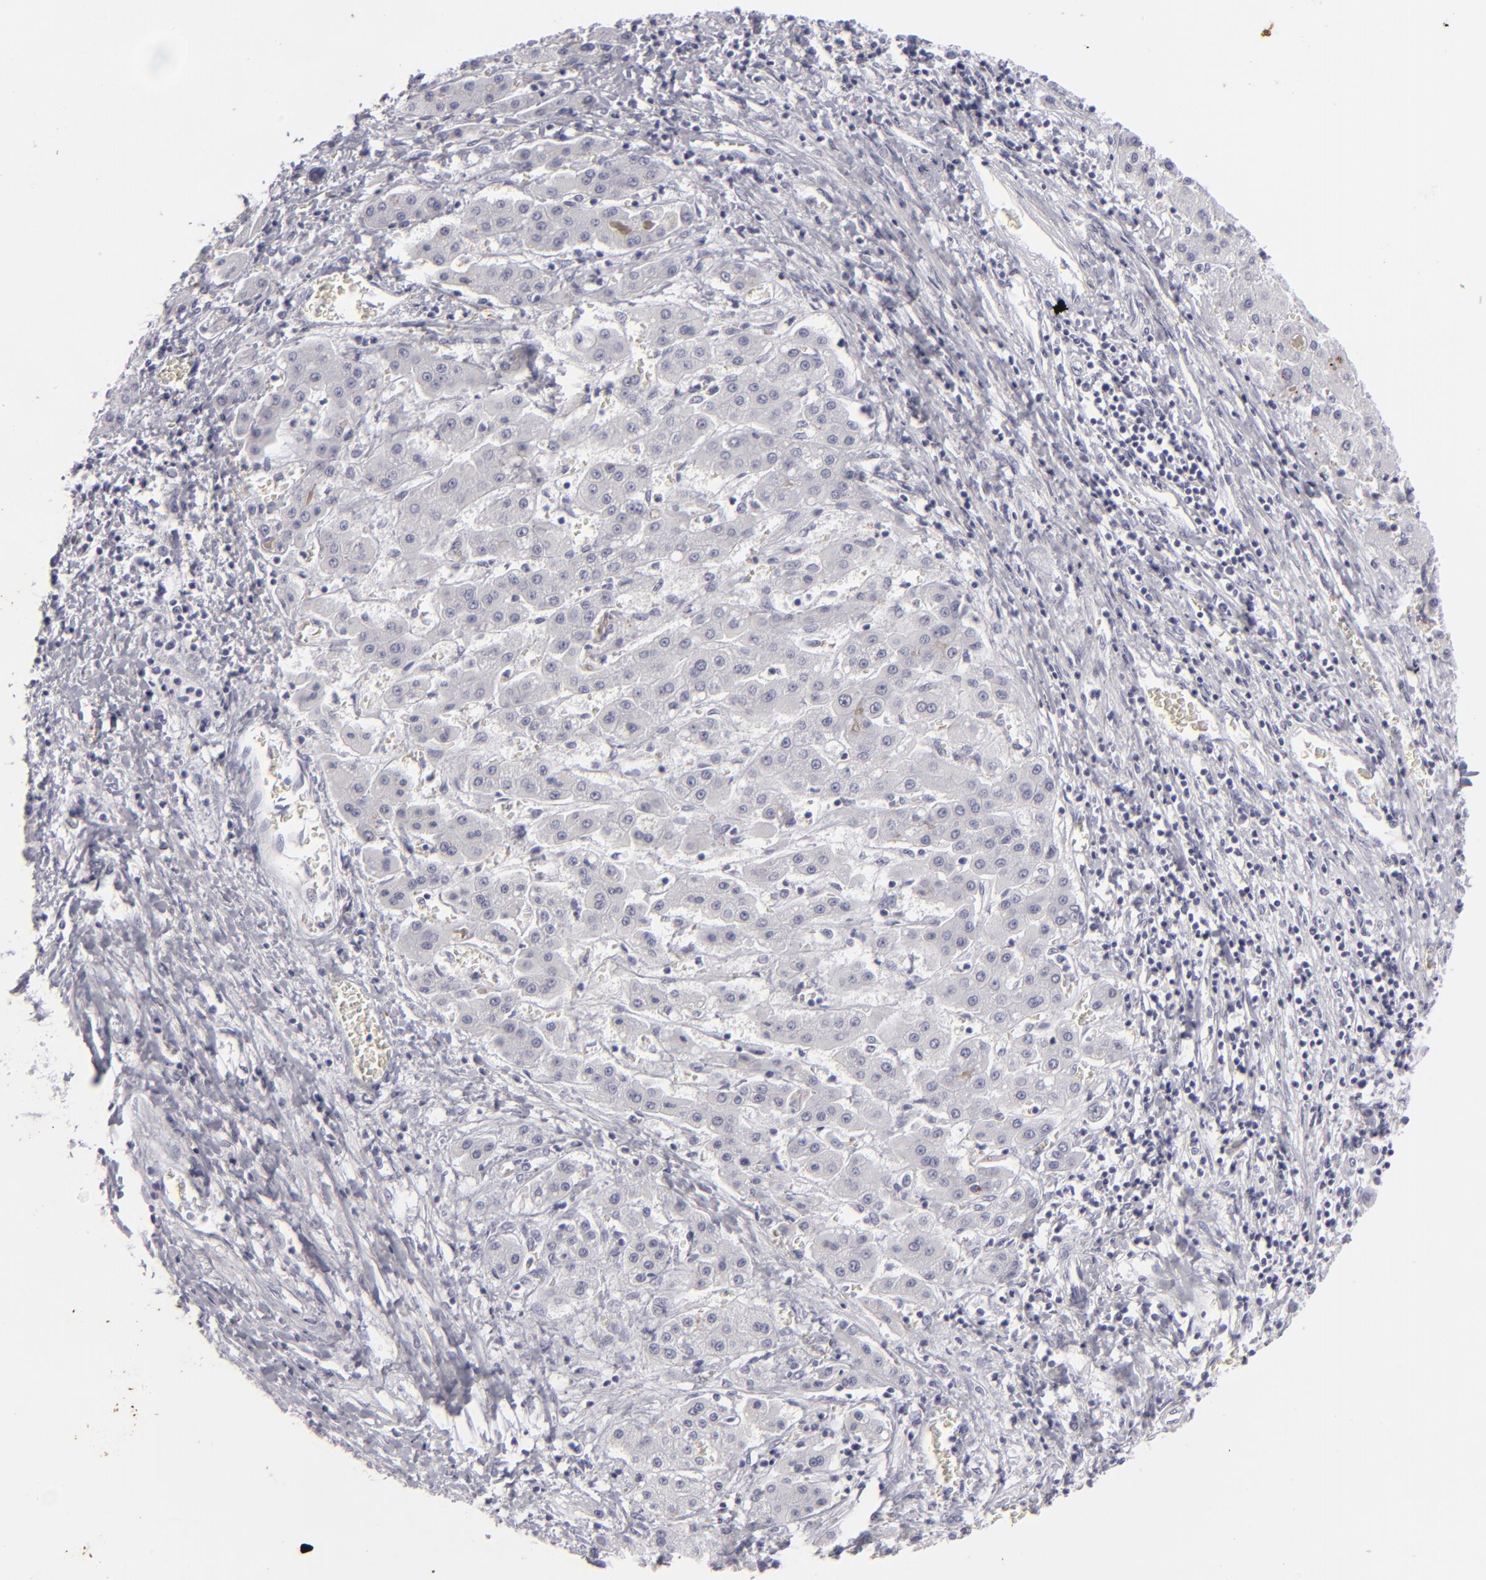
{"staining": {"intensity": "negative", "quantity": "none", "location": "none"}, "tissue": "liver cancer", "cell_type": "Tumor cells", "image_type": "cancer", "snomed": [{"axis": "morphology", "description": "Carcinoma, Hepatocellular, NOS"}, {"axis": "topography", "description": "Liver"}], "caption": "Tumor cells show no significant protein expression in liver cancer (hepatocellular carcinoma). Brightfield microscopy of IHC stained with DAB (brown) and hematoxylin (blue), captured at high magnification.", "gene": "KRT1", "patient": {"sex": "male", "age": 24}}